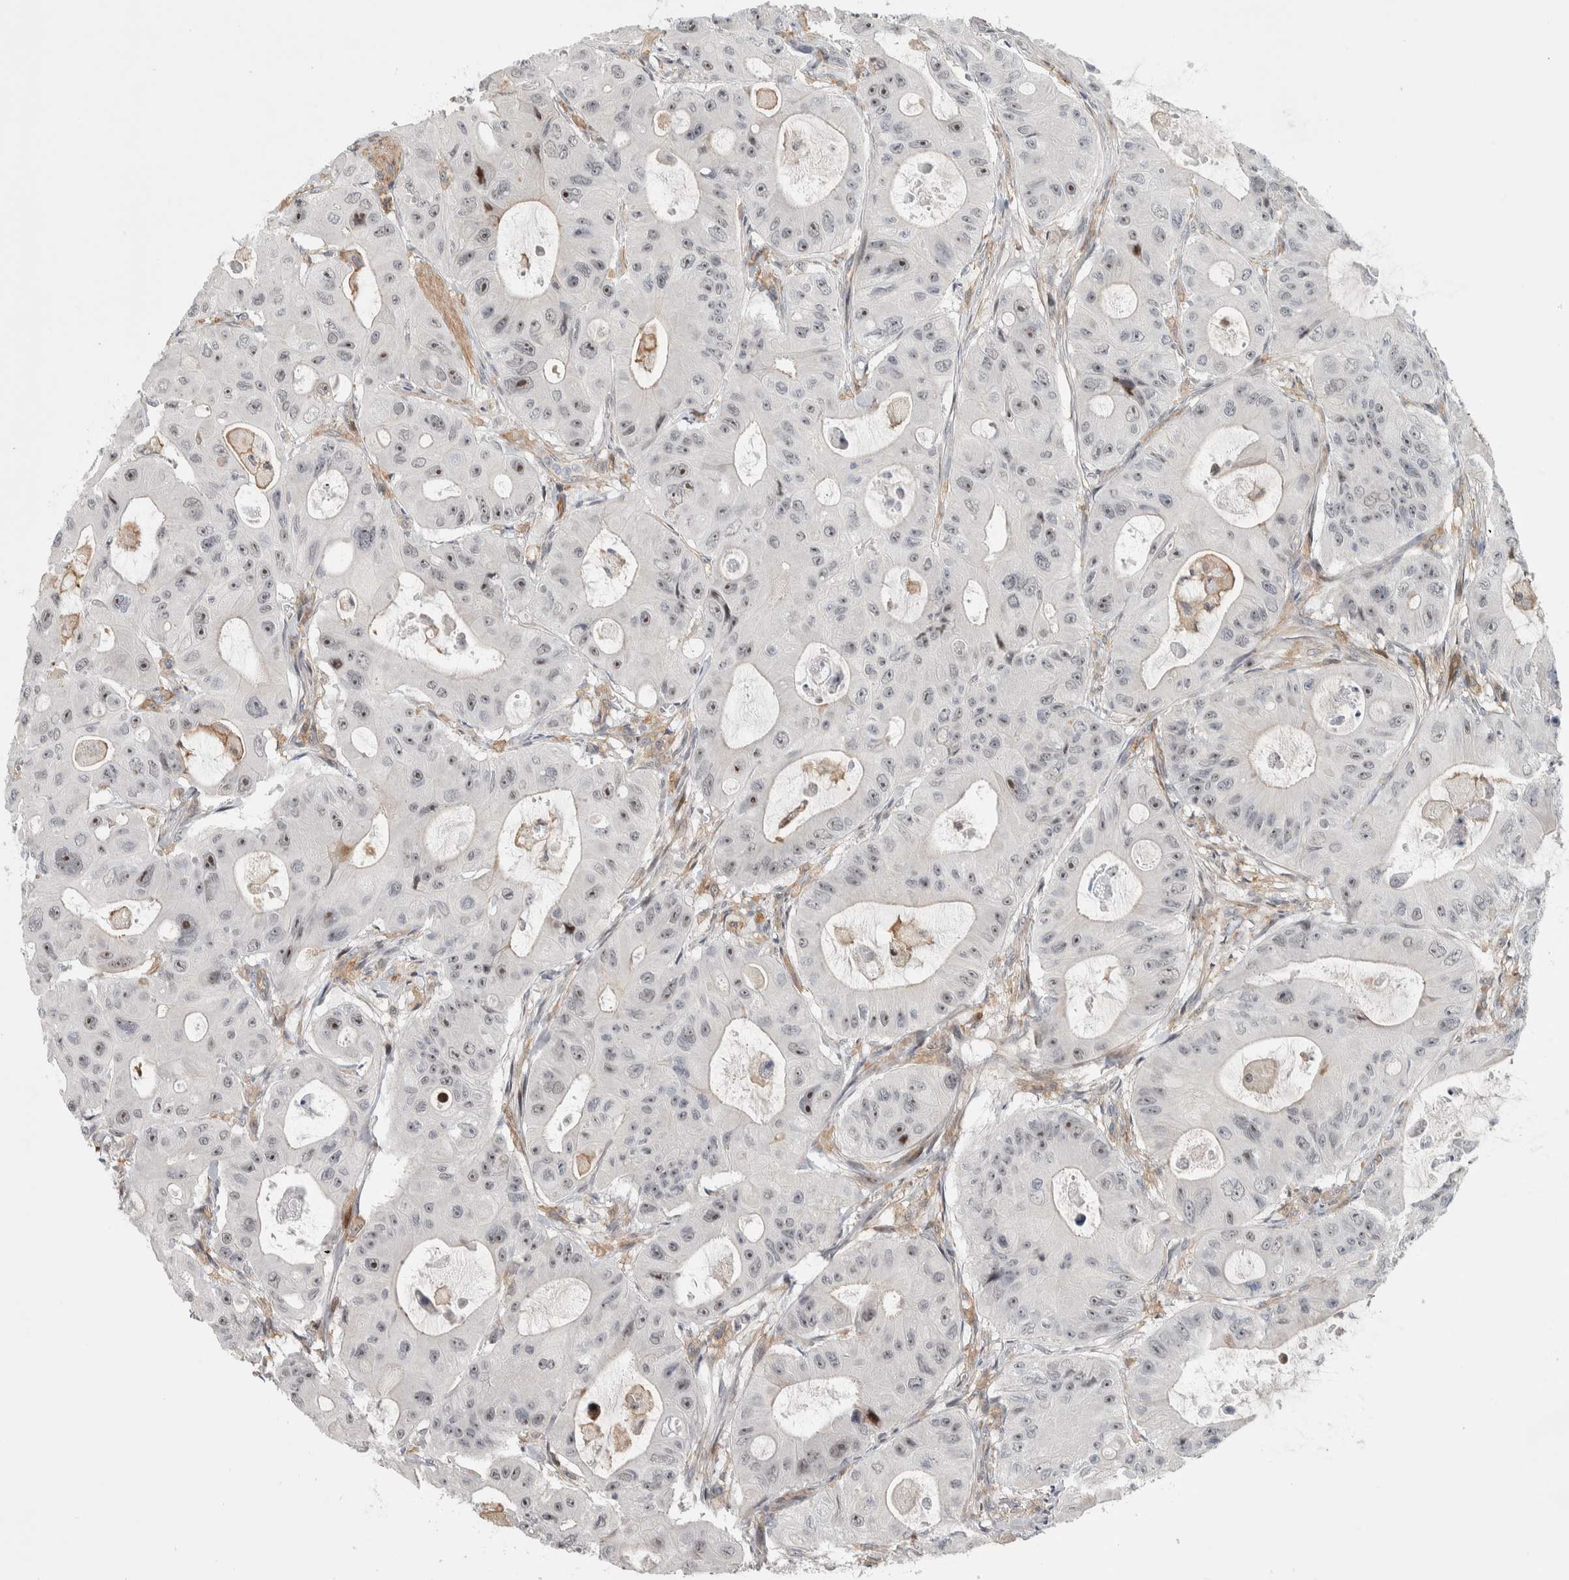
{"staining": {"intensity": "moderate", "quantity": "25%-75%", "location": "nuclear"}, "tissue": "colorectal cancer", "cell_type": "Tumor cells", "image_type": "cancer", "snomed": [{"axis": "morphology", "description": "Adenocarcinoma, NOS"}, {"axis": "topography", "description": "Colon"}], "caption": "The immunohistochemical stain highlights moderate nuclear expression in tumor cells of colorectal adenocarcinoma tissue.", "gene": "MSL1", "patient": {"sex": "female", "age": 46}}